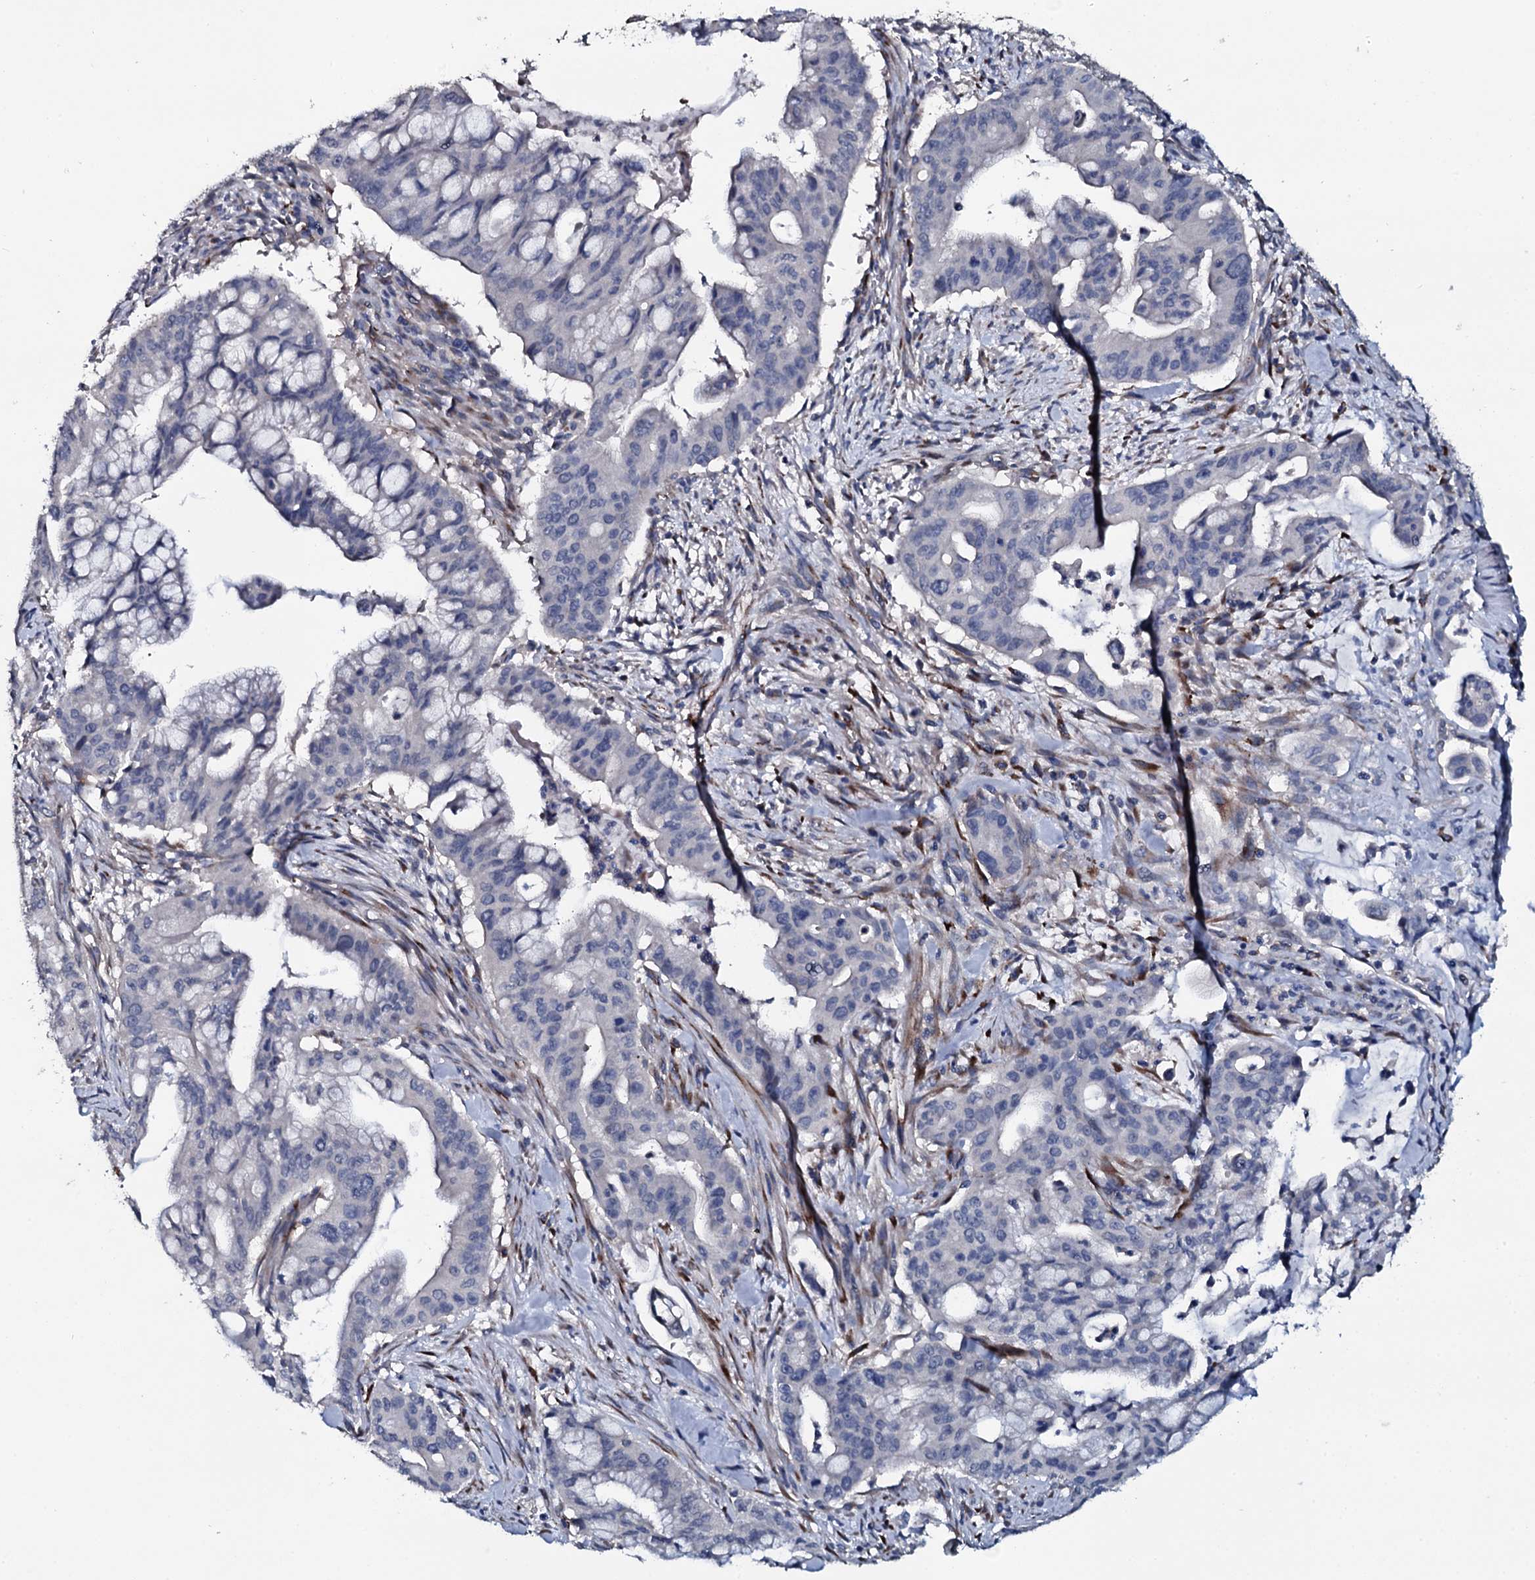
{"staining": {"intensity": "weak", "quantity": "<25%", "location": "cytoplasmic/membranous"}, "tissue": "pancreatic cancer", "cell_type": "Tumor cells", "image_type": "cancer", "snomed": [{"axis": "morphology", "description": "Adenocarcinoma, NOS"}, {"axis": "topography", "description": "Pancreas"}], "caption": "Immunohistochemistry micrograph of neoplastic tissue: human pancreatic cancer stained with DAB (3,3'-diaminobenzidine) demonstrates no significant protein expression in tumor cells.", "gene": "IL12B", "patient": {"sex": "male", "age": 46}}